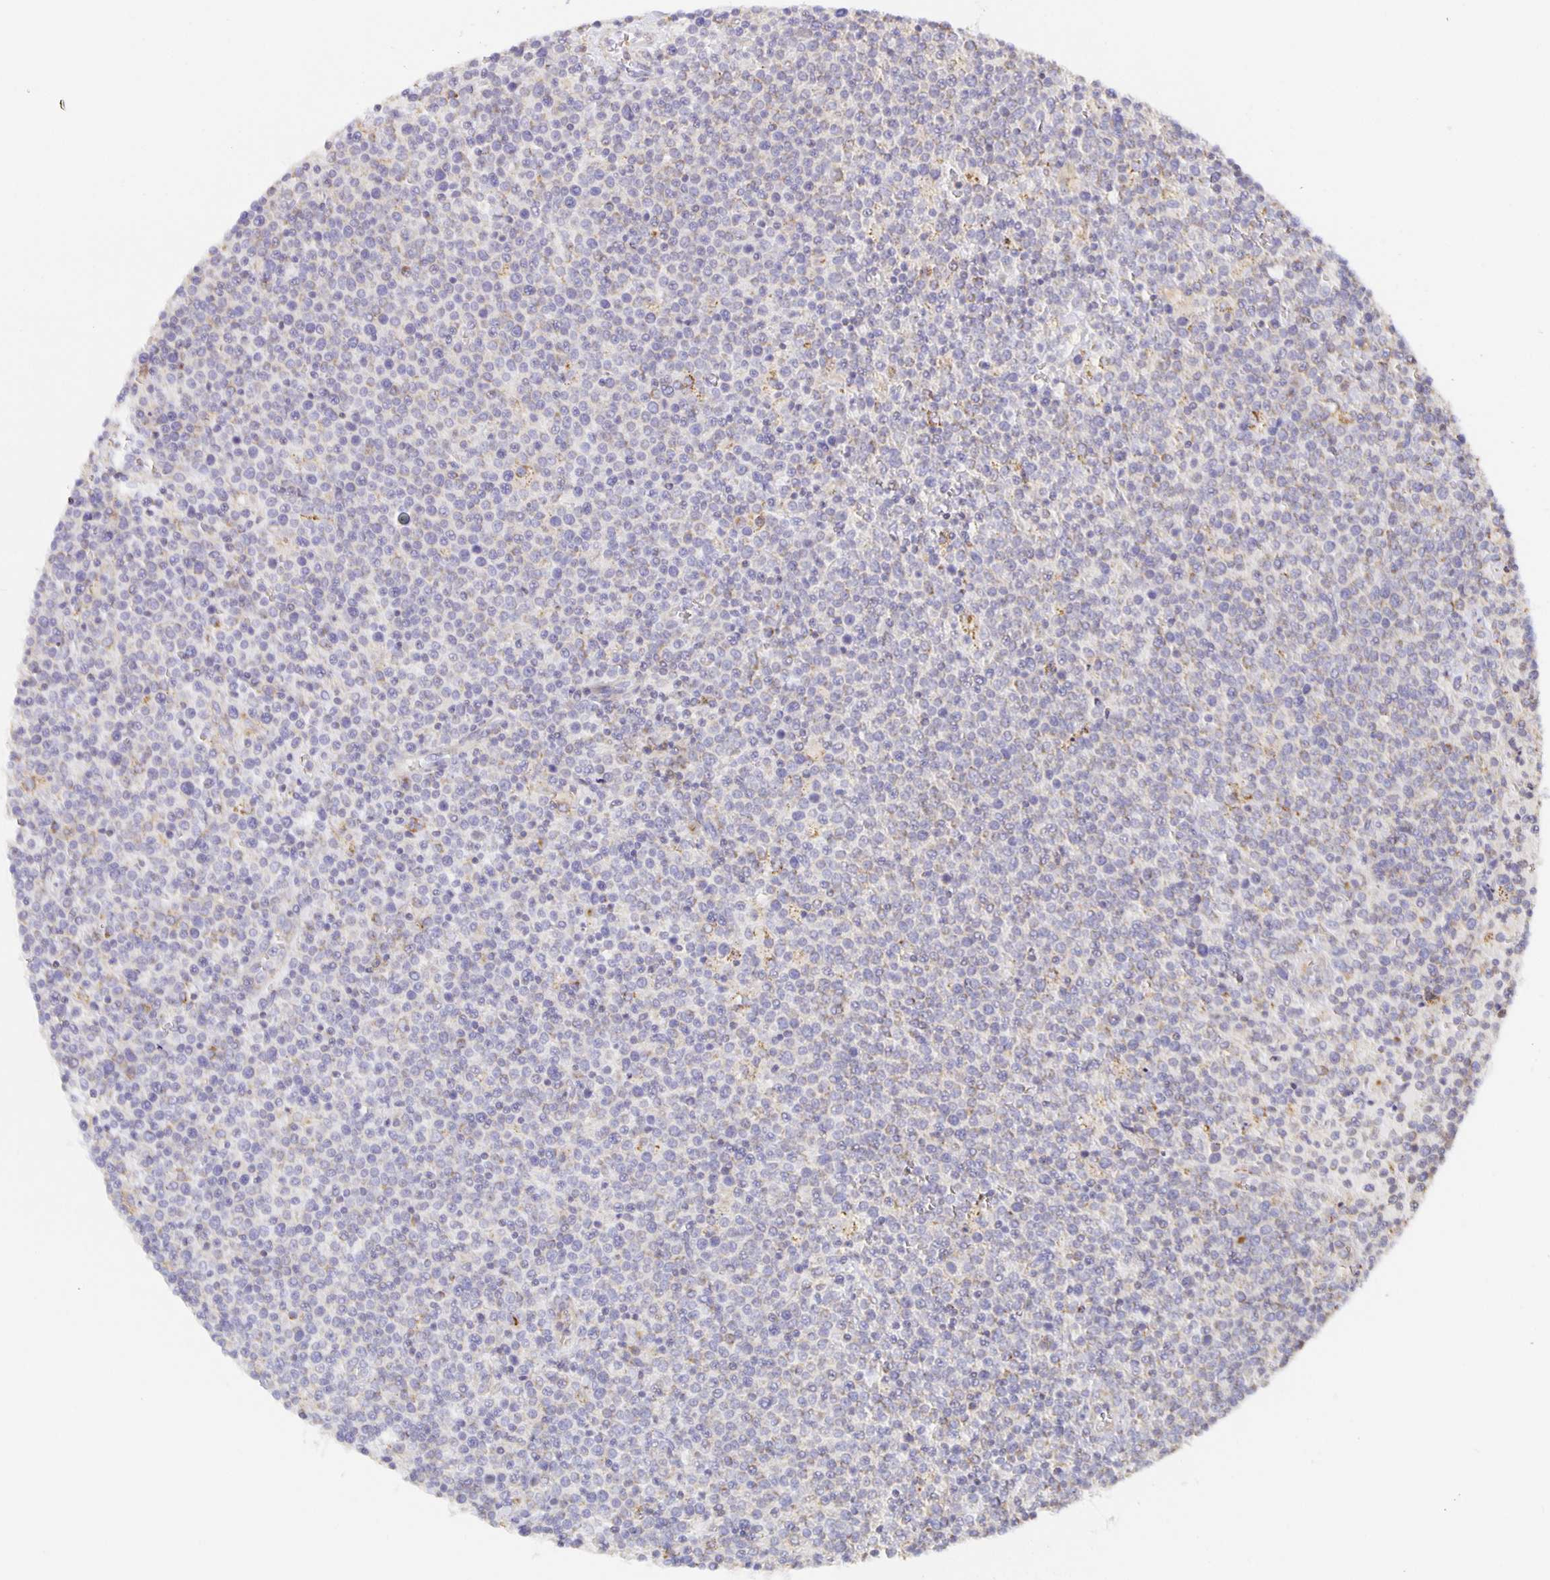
{"staining": {"intensity": "negative", "quantity": "none", "location": "none"}, "tissue": "lymphoma", "cell_type": "Tumor cells", "image_type": "cancer", "snomed": [{"axis": "morphology", "description": "Malignant lymphoma, non-Hodgkin's type, High grade"}, {"axis": "topography", "description": "Lymph node"}], "caption": "Immunohistochemistry photomicrograph of neoplastic tissue: human malignant lymphoma, non-Hodgkin's type (high-grade) stained with DAB reveals no significant protein positivity in tumor cells.", "gene": "FLRT3", "patient": {"sex": "male", "age": 61}}